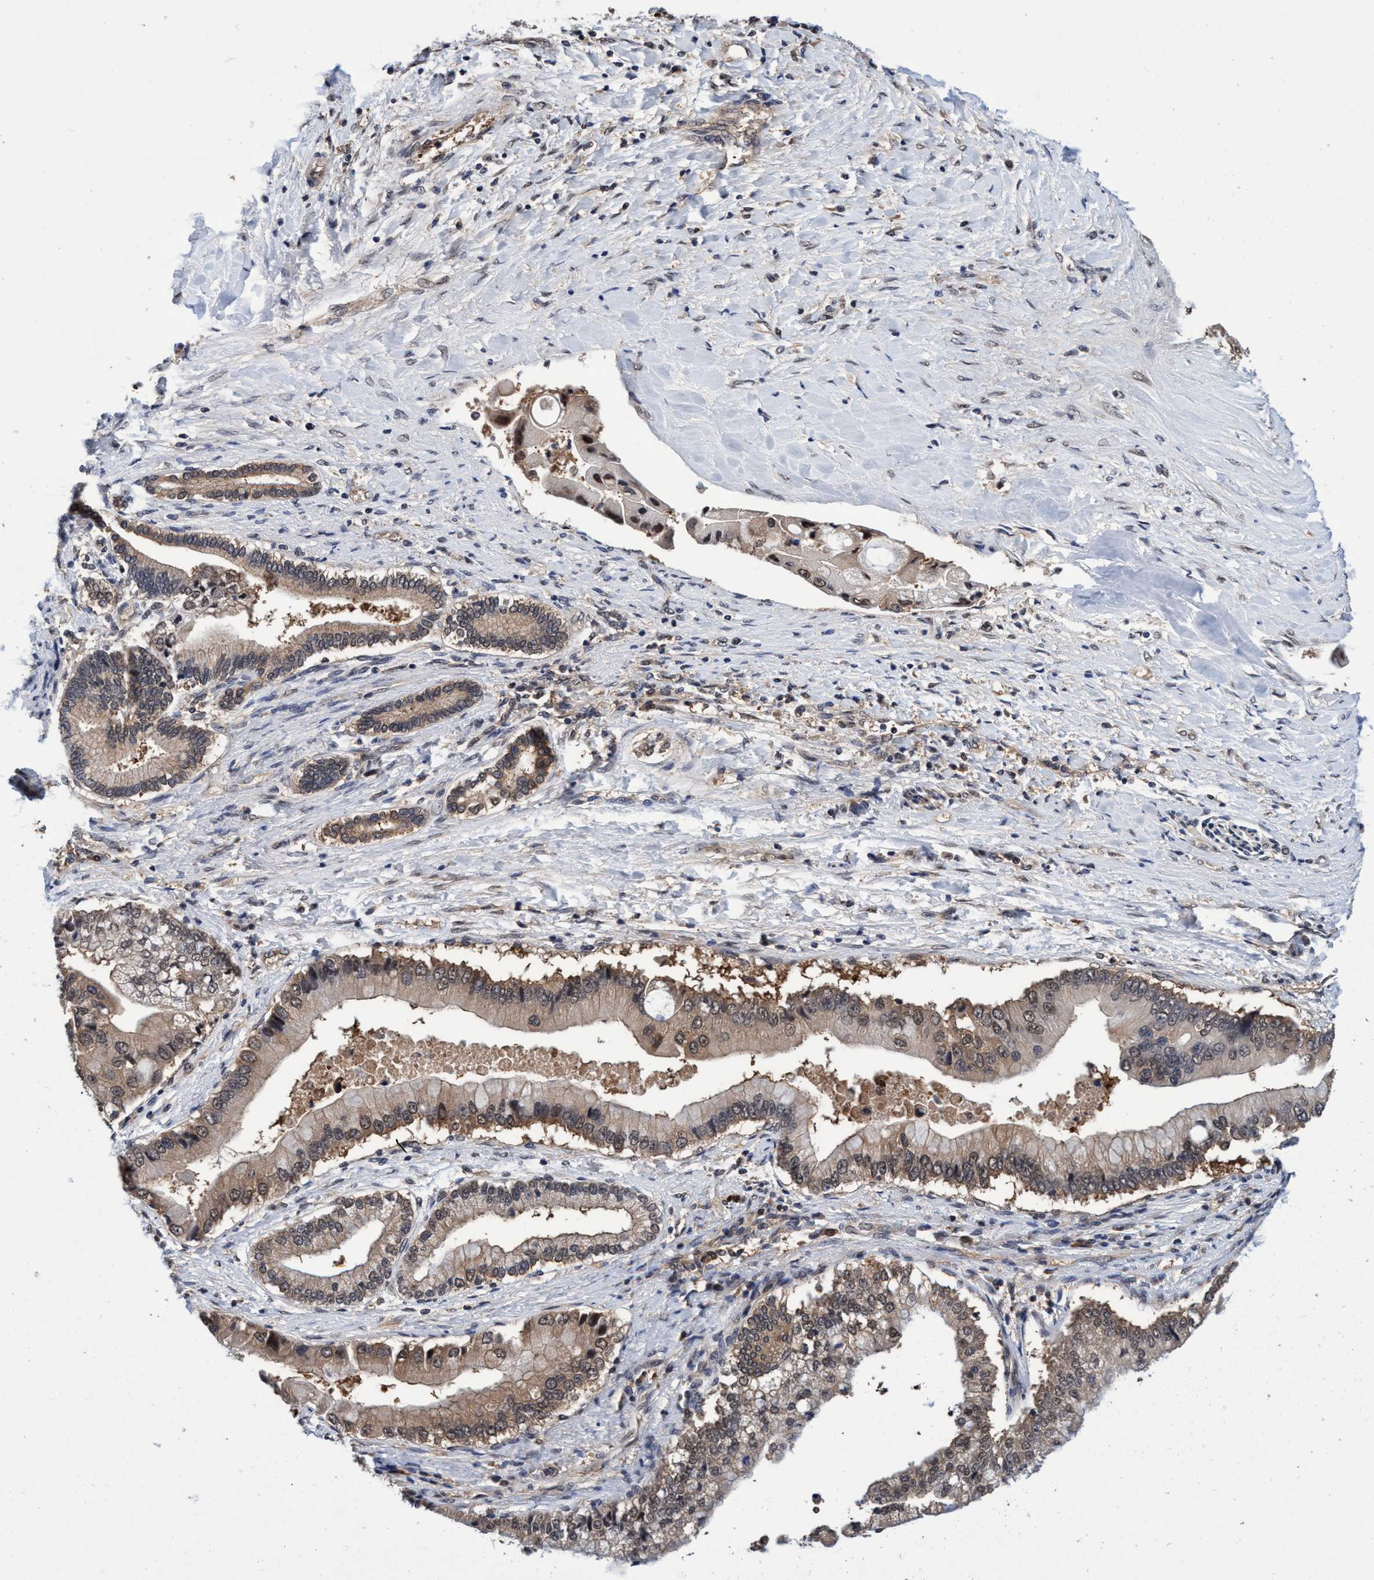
{"staining": {"intensity": "weak", "quantity": ">75%", "location": "cytoplasmic/membranous,nuclear"}, "tissue": "liver cancer", "cell_type": "Tumor cells", "image_type": "cancer", "snomed": [{"axis": "morphology", "description": "Cholangiocarcinoma"}, {"axis": "topography", "description": "Liver"}], "caption": "Weak cytoplasmic/membranous and nuclear staining for a protein is present in about >75% of tumor cells of liver cancer using immunohistochemistry.", "gene": "PSMD12", "patient": {"sex": "male", "age": 50}}